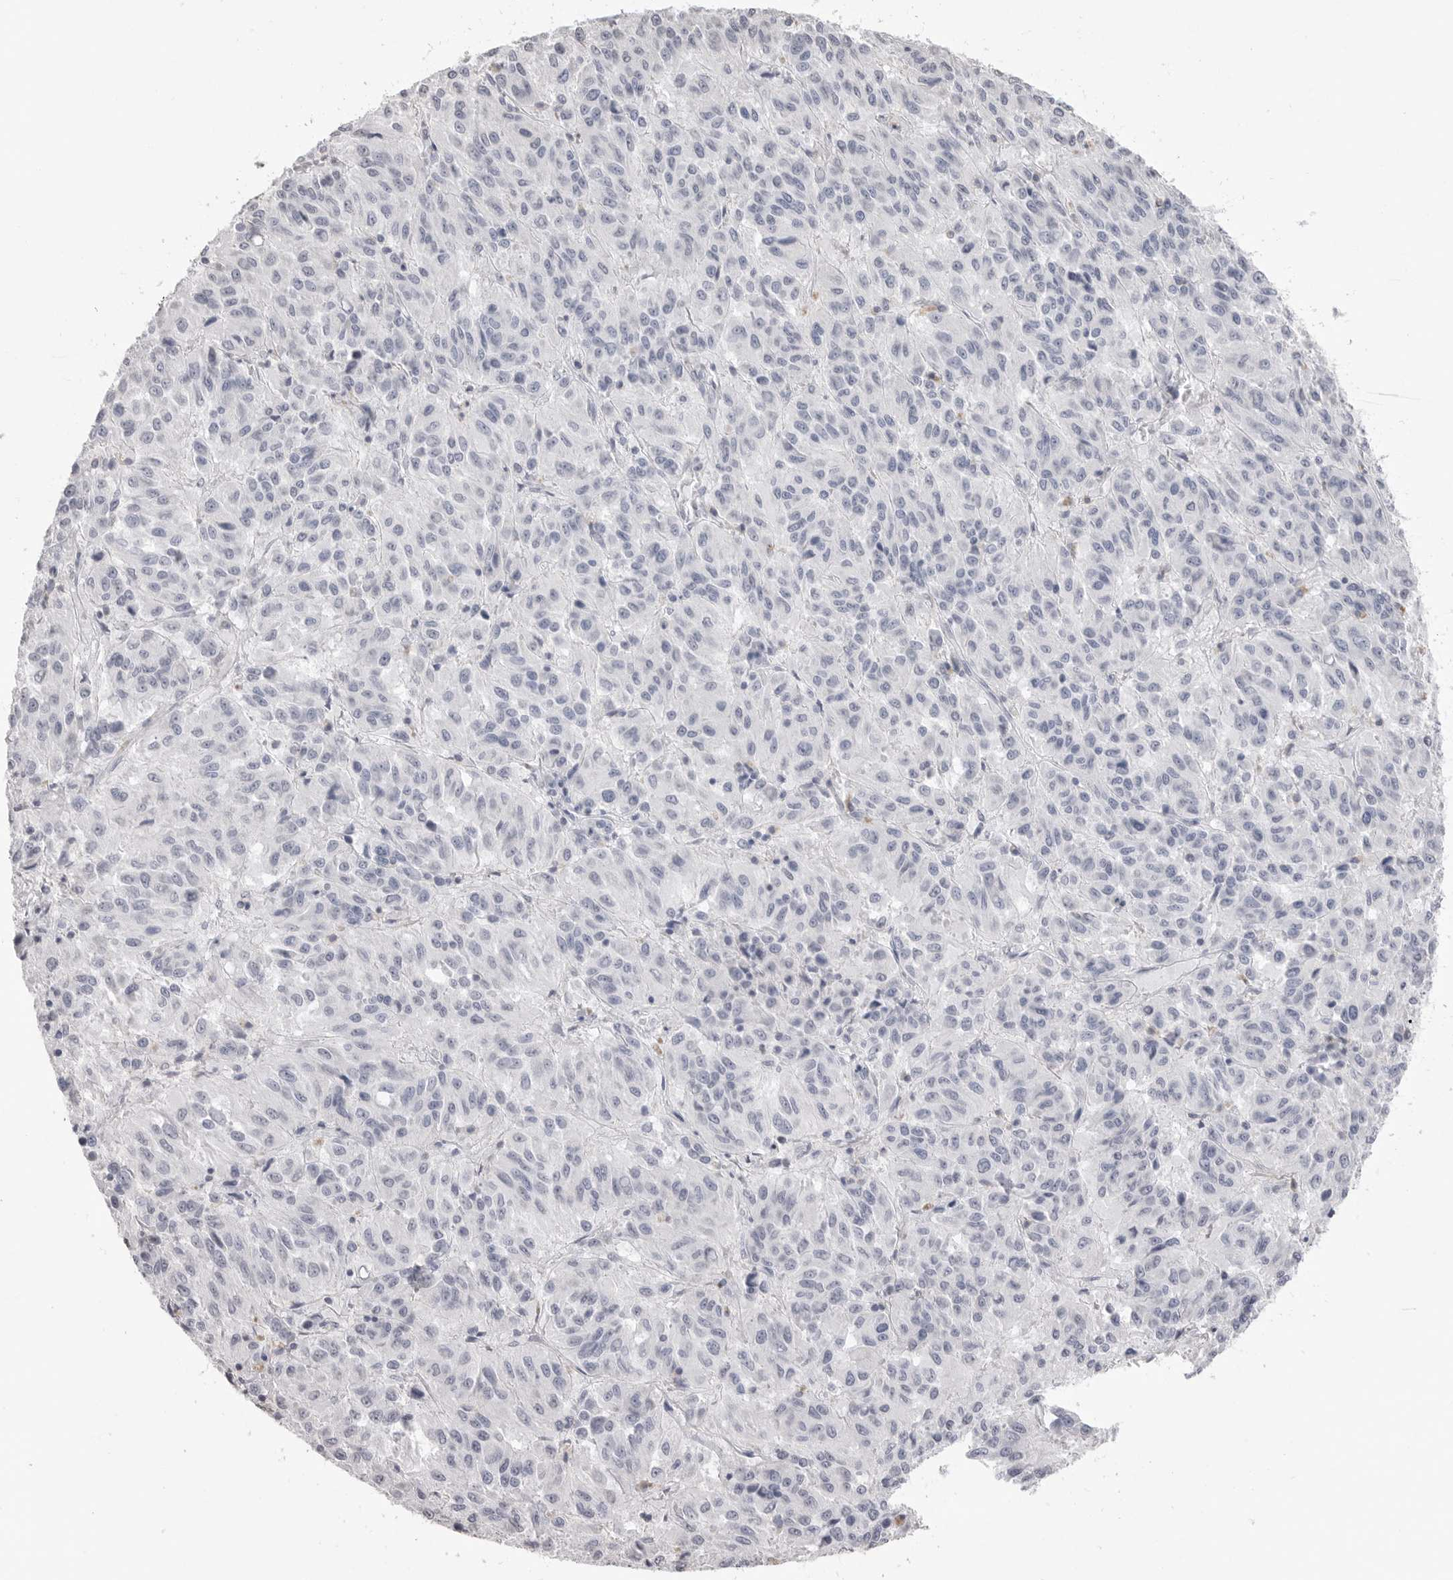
{"staining": {"intensity": "negative", "quantity": "none", "location": "none"}, "tissue": "melanoma", "cell_type": "Tumor cells", "image_type": "cancer", "snomed": [{"axis": "morphology", "description": "Malignant melanoma, Metastatic site"}, {"axis": "topography", "description": "Lung"}], "caption": "Malignant melanoma (metastatic site) was stained to show a protein in brown. There is no significant positivity in tumor cells.", "gene": "ICAM5", "patient": {"sex": "male", "age": 64}}